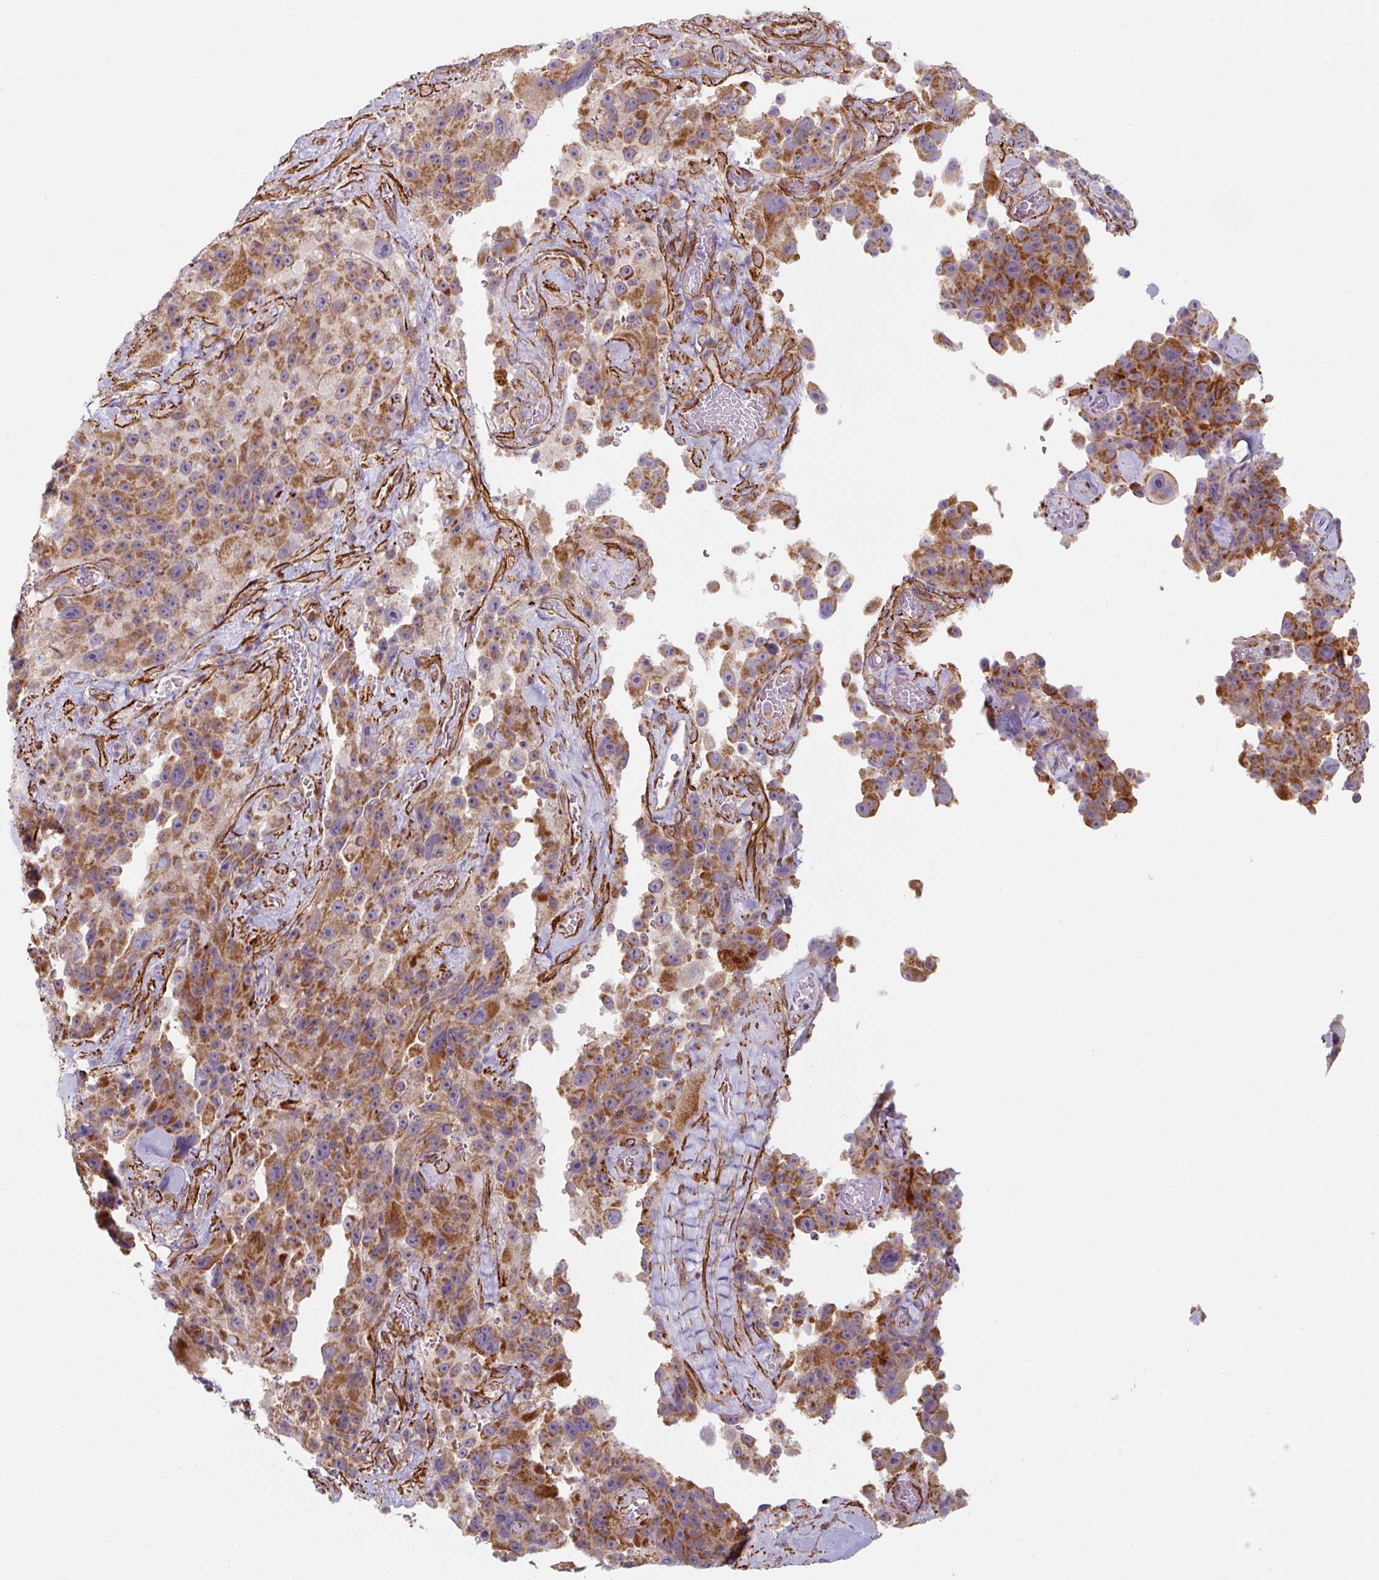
{"staining": {"intensity": "moderate", "quantity": ">75%", "location": "cytoplasmic/membranous"}, "tissue": "melanoma", "cell_type": "Tumor cells", "image_type": "cancer", "snomed": [{"axis": "morphology", "description": "Malignant melanoma, Metastatic site"}, {"axis": "topography", "description": "Lymph node"}], "caption": "High-power microscopy captured an immunohistochemistry (IHC) photomicrograph of malignant melanoma (metastatic site), revealing moderate cytoplasmic/membranous expression in about >75% of tumor cells.", "gene": "MRPS5", "patient": {"sex": "male", "age": 62}}